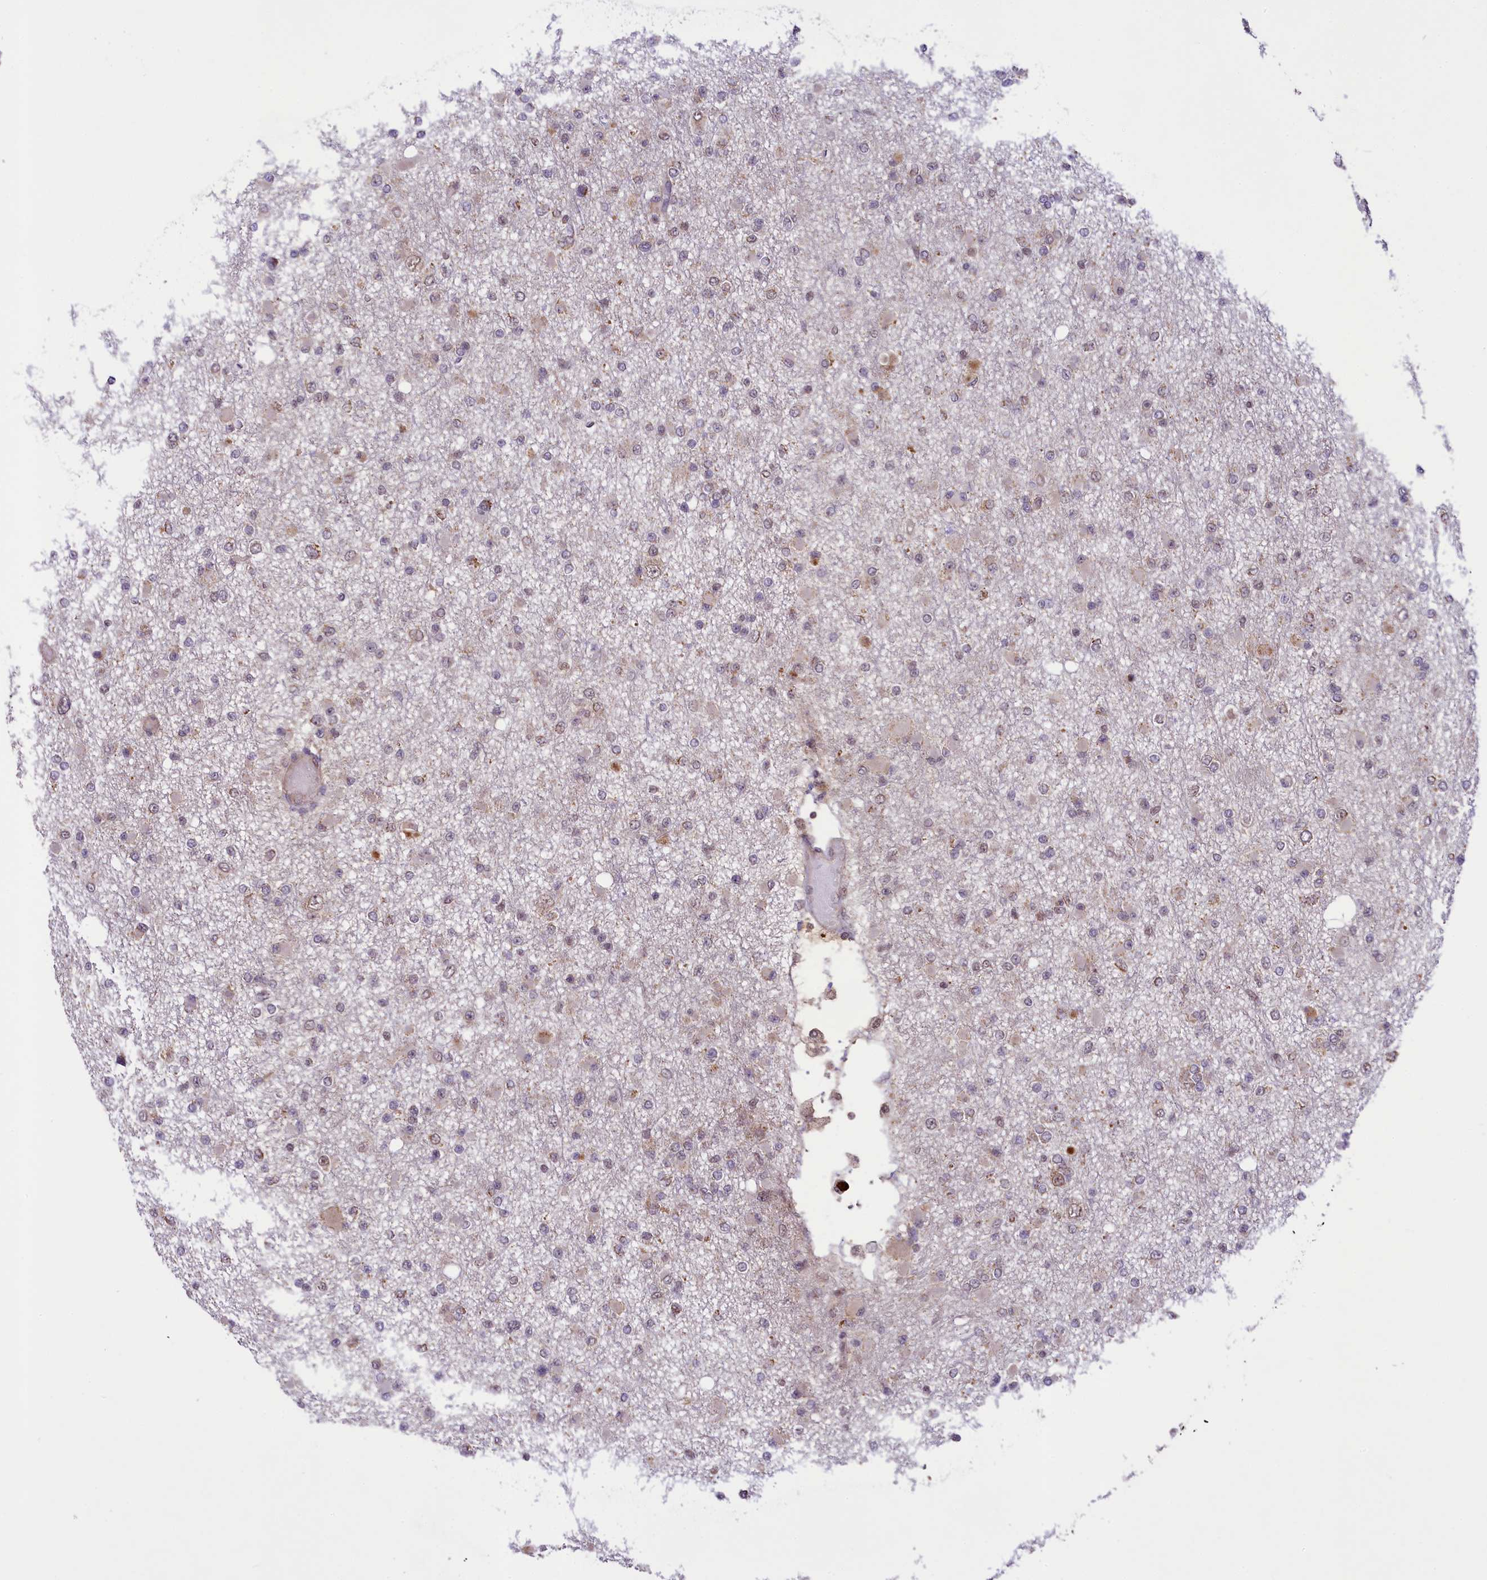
{"staining": {"intensity": "weak", "quantity": "25%-75%", "location": "cytoplasmic/membranous,nuclear"}, "tissue": "glioma", "cell_type": "Tumor cells", "image_type": "cancer", "snomed": [{"axis": "morphology", "description": "Glioma, malignant, Low grade"}, {"axis": "topography", "description": "Brain"}], "caption": "Immunohistochemistry (IHC) (DAB (3,3'-diaminobenzidine)) staining of human glioma demonstrates weak cytoplasmic/membranous and nuclear protein positivity in approximately 25%-75% of tumor cells. Using DAB (3,3'-diaminobenzidine) (brown) and hematoxylin (blue) stains, captured at high magnification using brightfield microscopy.", "gene": "PAF1", "patient": {"sex": "female", "age": 22}}